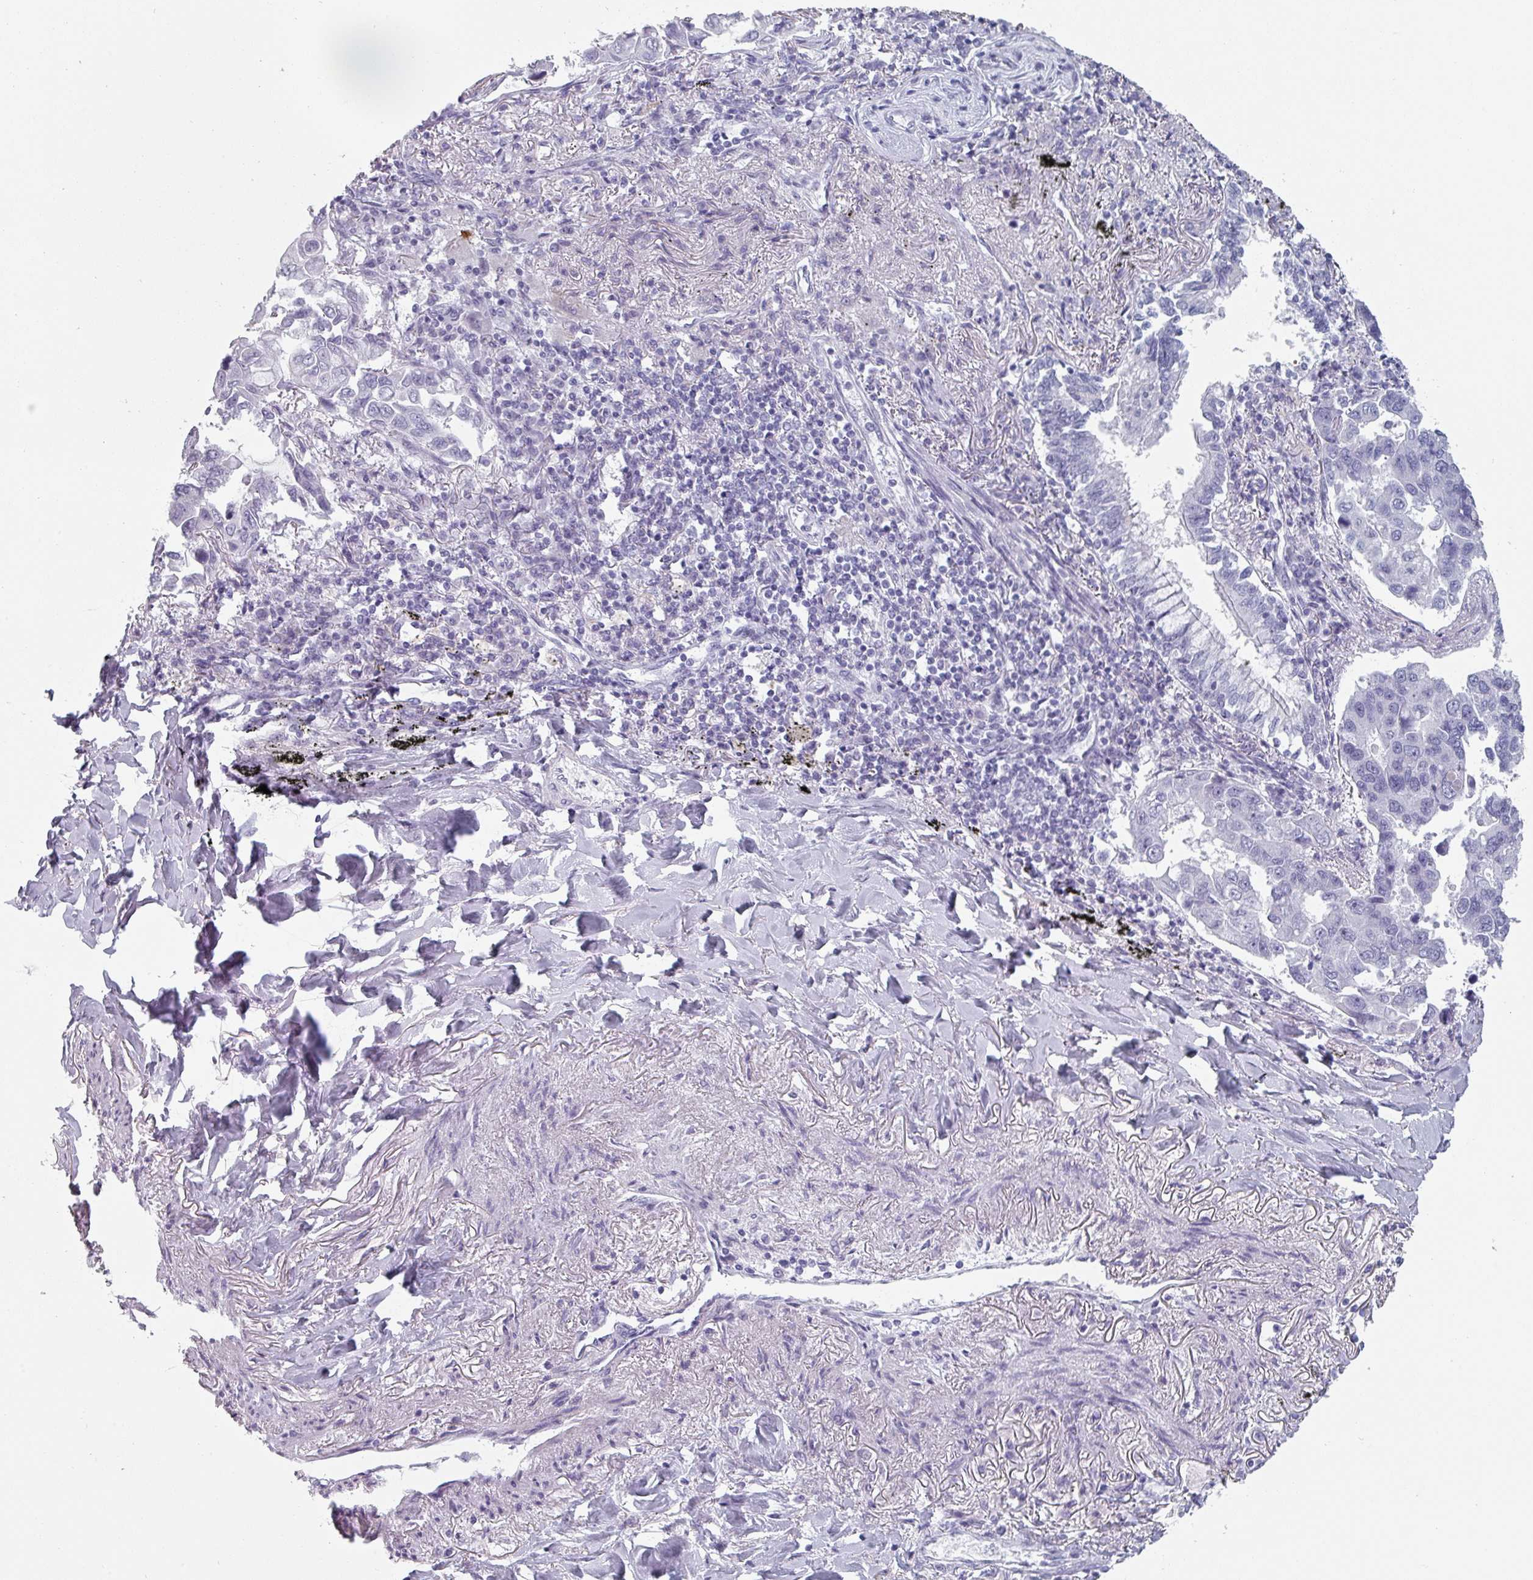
{"staining": {"intensity": "negative", "quantity": "none", "location": "none"}, "tissue": "lung cancer", "cell_type": "Tumor cells", "image_type": "cancer", "snomed": [{"axis": "morphology", "description": "Adenocarcinoma, NOS"}, {"axis": "topography", "description": "Lung"}], "caption": "Tumor cells are negative for protein expression in human lung adenocarcinoma.", "gene": "SLC35G2", "patient": {"sex": "male", "age": 64}}